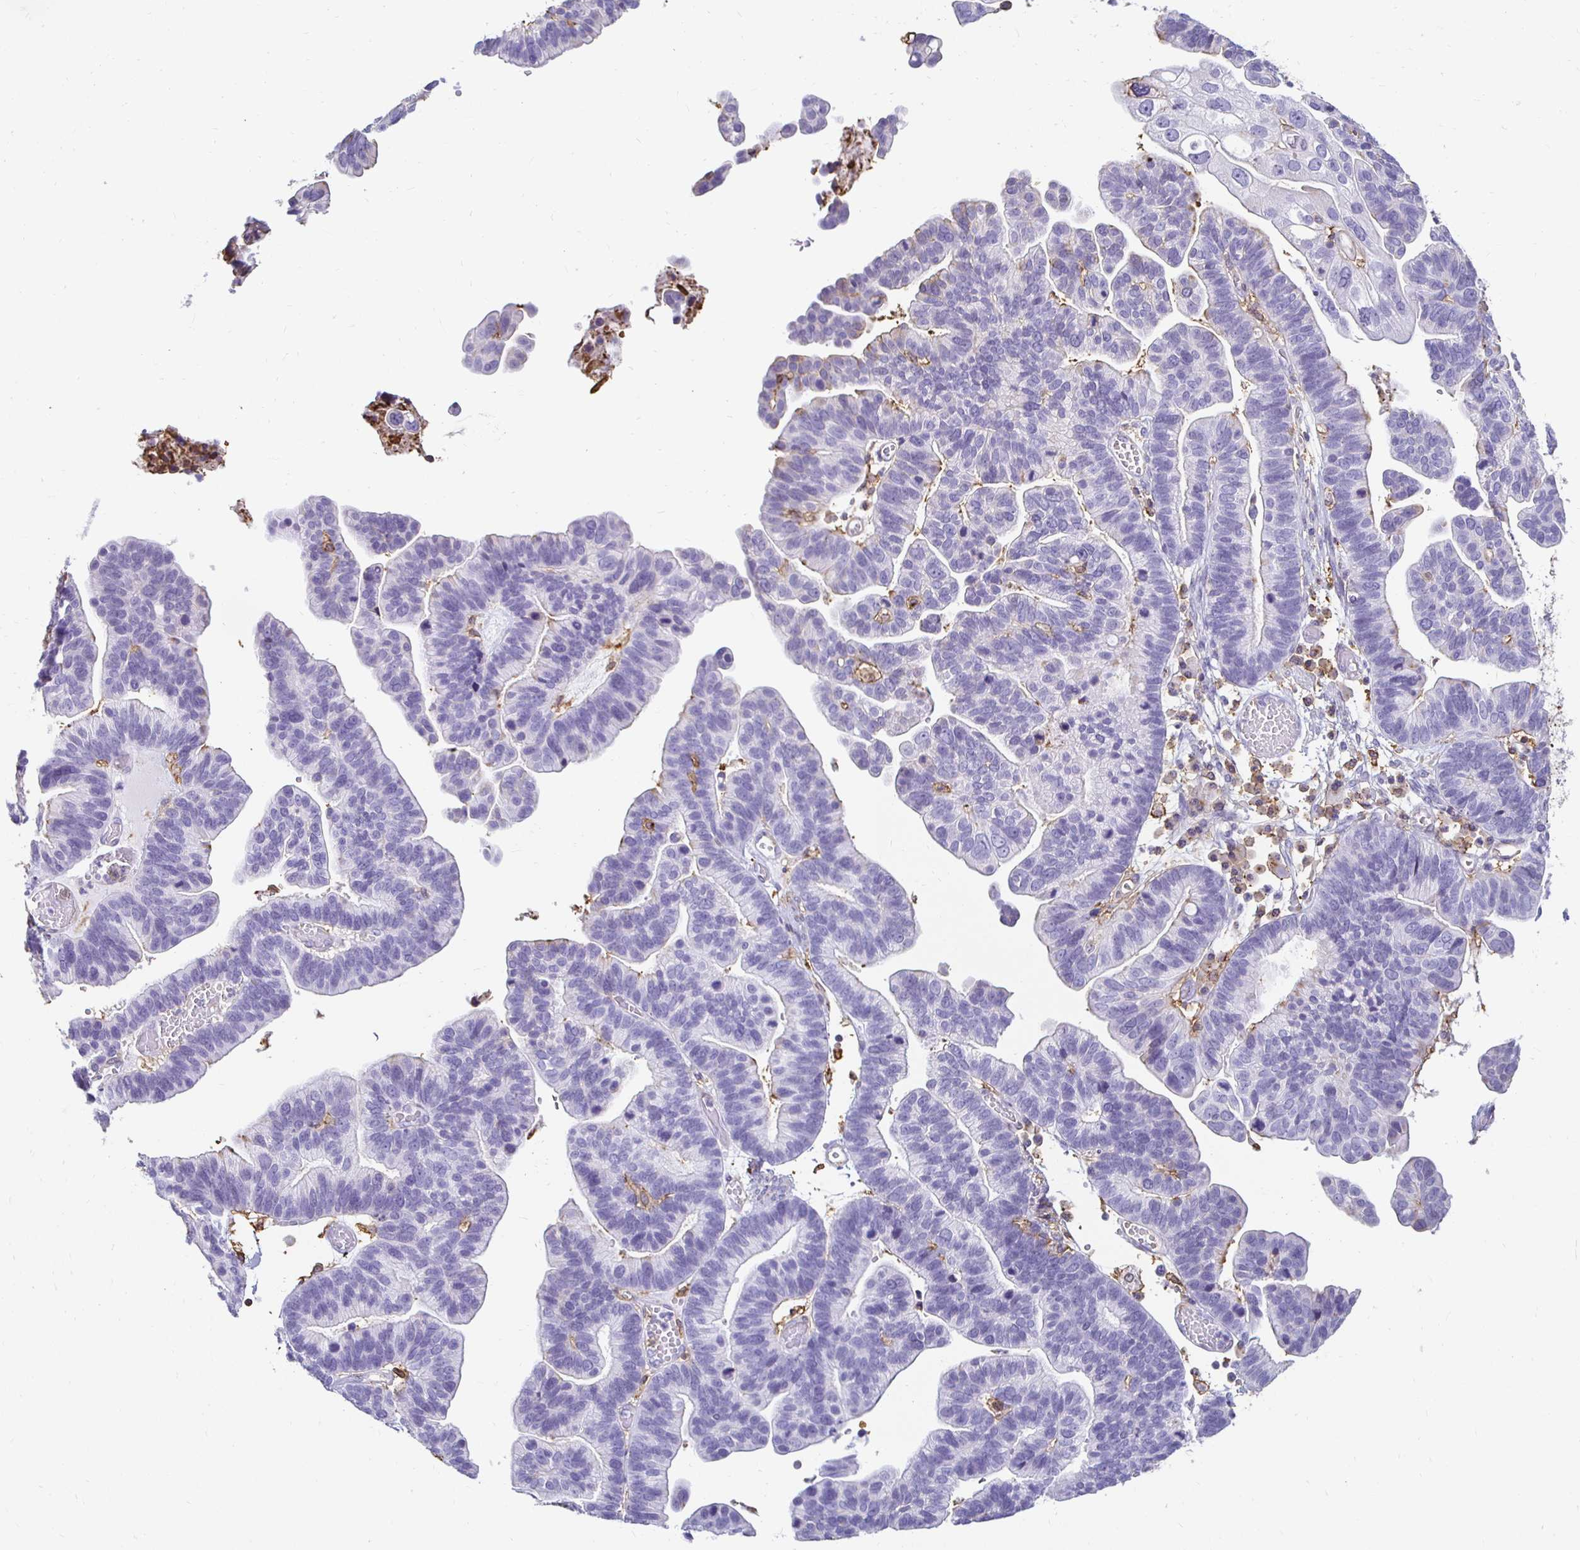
{"staining": {"intensity": "negative", "quantity": "none", "location": "none"}, "tissue": "ovarian cancer", "cell_type": "Tumor cells", "image_type": "cancer", "snomed": [{"axis": "morphology", "description": "Cystadenocarcinoma, serous, NOS"}, {"axis": "topography", "description": "Ovary"}], "caption": "The IHC image has no significant positivity in tumor cells of ovarian cancer tissue.", "gene": "TAS1R3", "patient": {"sex": "female", "age": 56}}